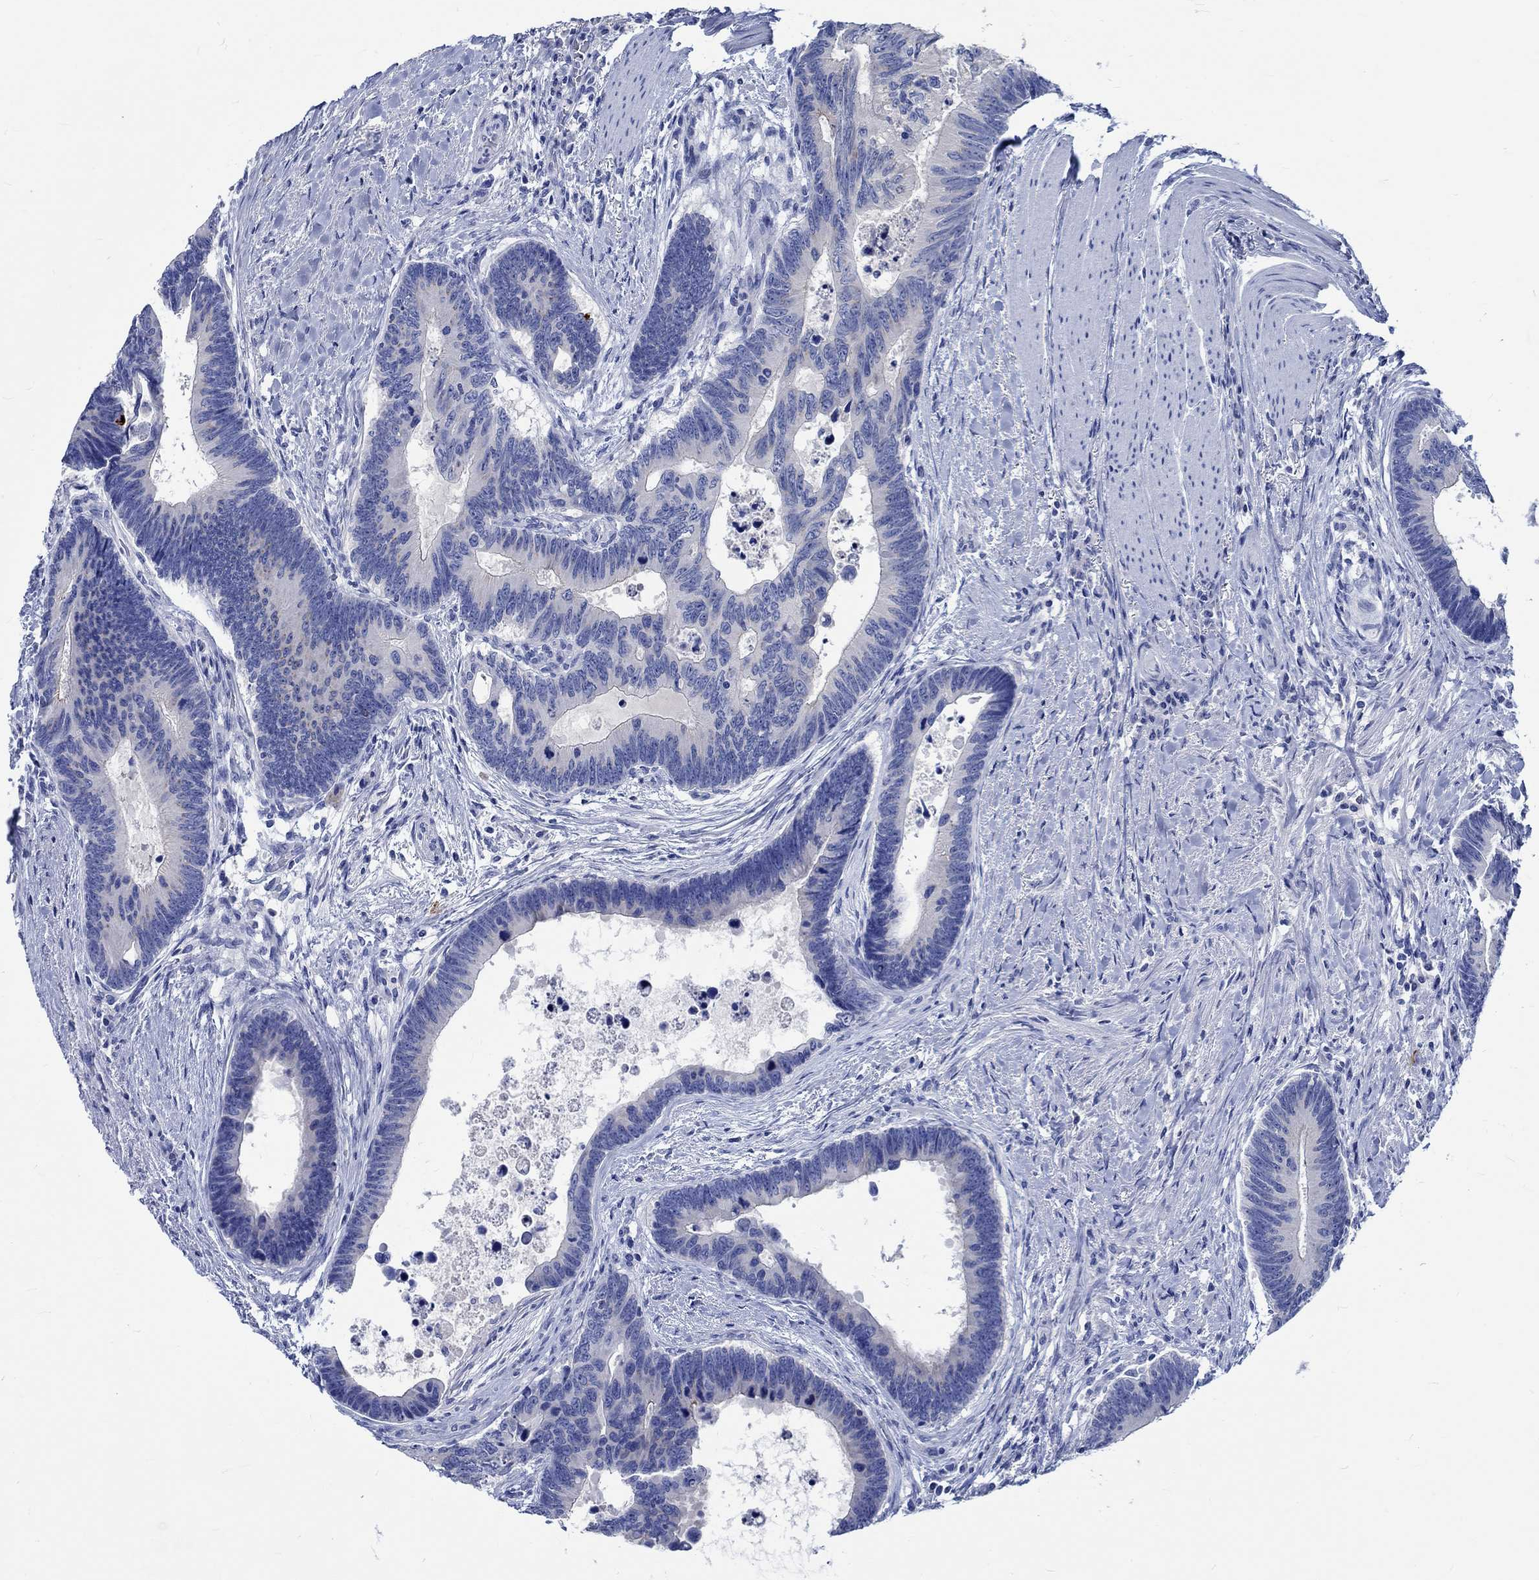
{"staining": {"intensity": "negative", "quantity": "none", "location": "none"}, "tissue": "colorectal cancer", "cell_type": "Tumor cells", "image_type": "cancer", "snomed": [{"axis": "morphology", "description": "Adenocarcinoma, NOS"}, {"axis": "topography", "description": "Colon"}], "caption": "High power microscopy micrograph of an immunohistochemistry image of colorectal adenocarcinoma, revealing no significant expression in tumor cells.", "gene": "PTPRN2", "patient": {"sex": "female", "age": 77}}